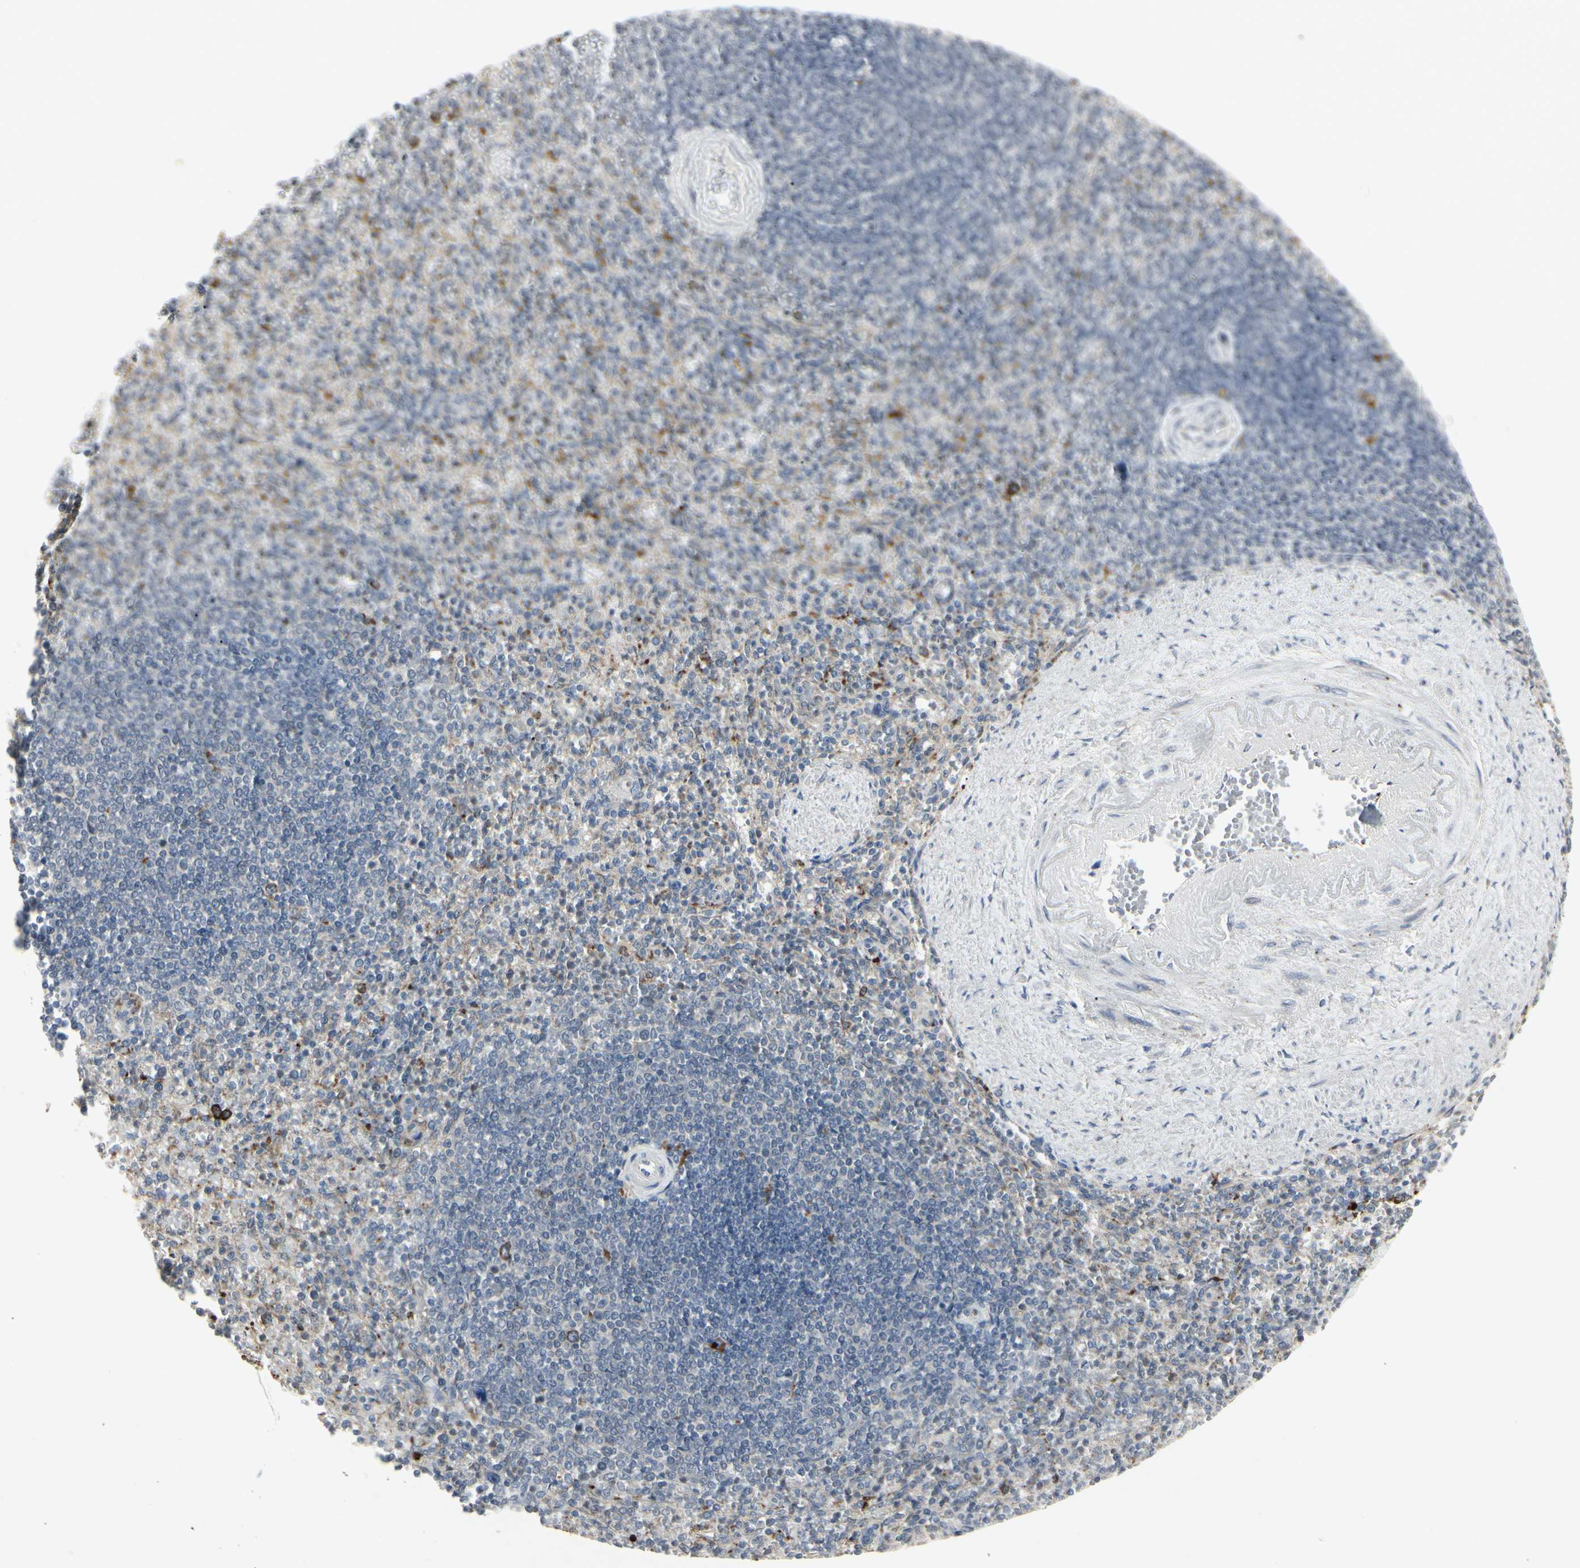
{"staining": {"intensity": "strong", "quantity": "<25%", "location": "cytoplasmic/membranous"}, "tissue": "spleen", "cell_type": "Cells in red pulp", "image_type": "normal", "snomed": [{"axis": "morphology", "description": "Normal tissue, NOS"}, {"axis": "topography", "description": "Spleen"}], "caption": "Immunohistochemistry (IHC) staining of benign spleen, which reveals medium levels of strong cytoplasmic/membranous staining in about <25% of cells in red pulp indicating strong cytoplasmic/membranous protein positivity. The staining was performed using DAB (3,3'-diaminobenzidine) (brown) for protein detection and nuclei were counterstained in hematoxylin (blue).", "gene": "GRN", "patient": {"sex": "female", "age": 74}}